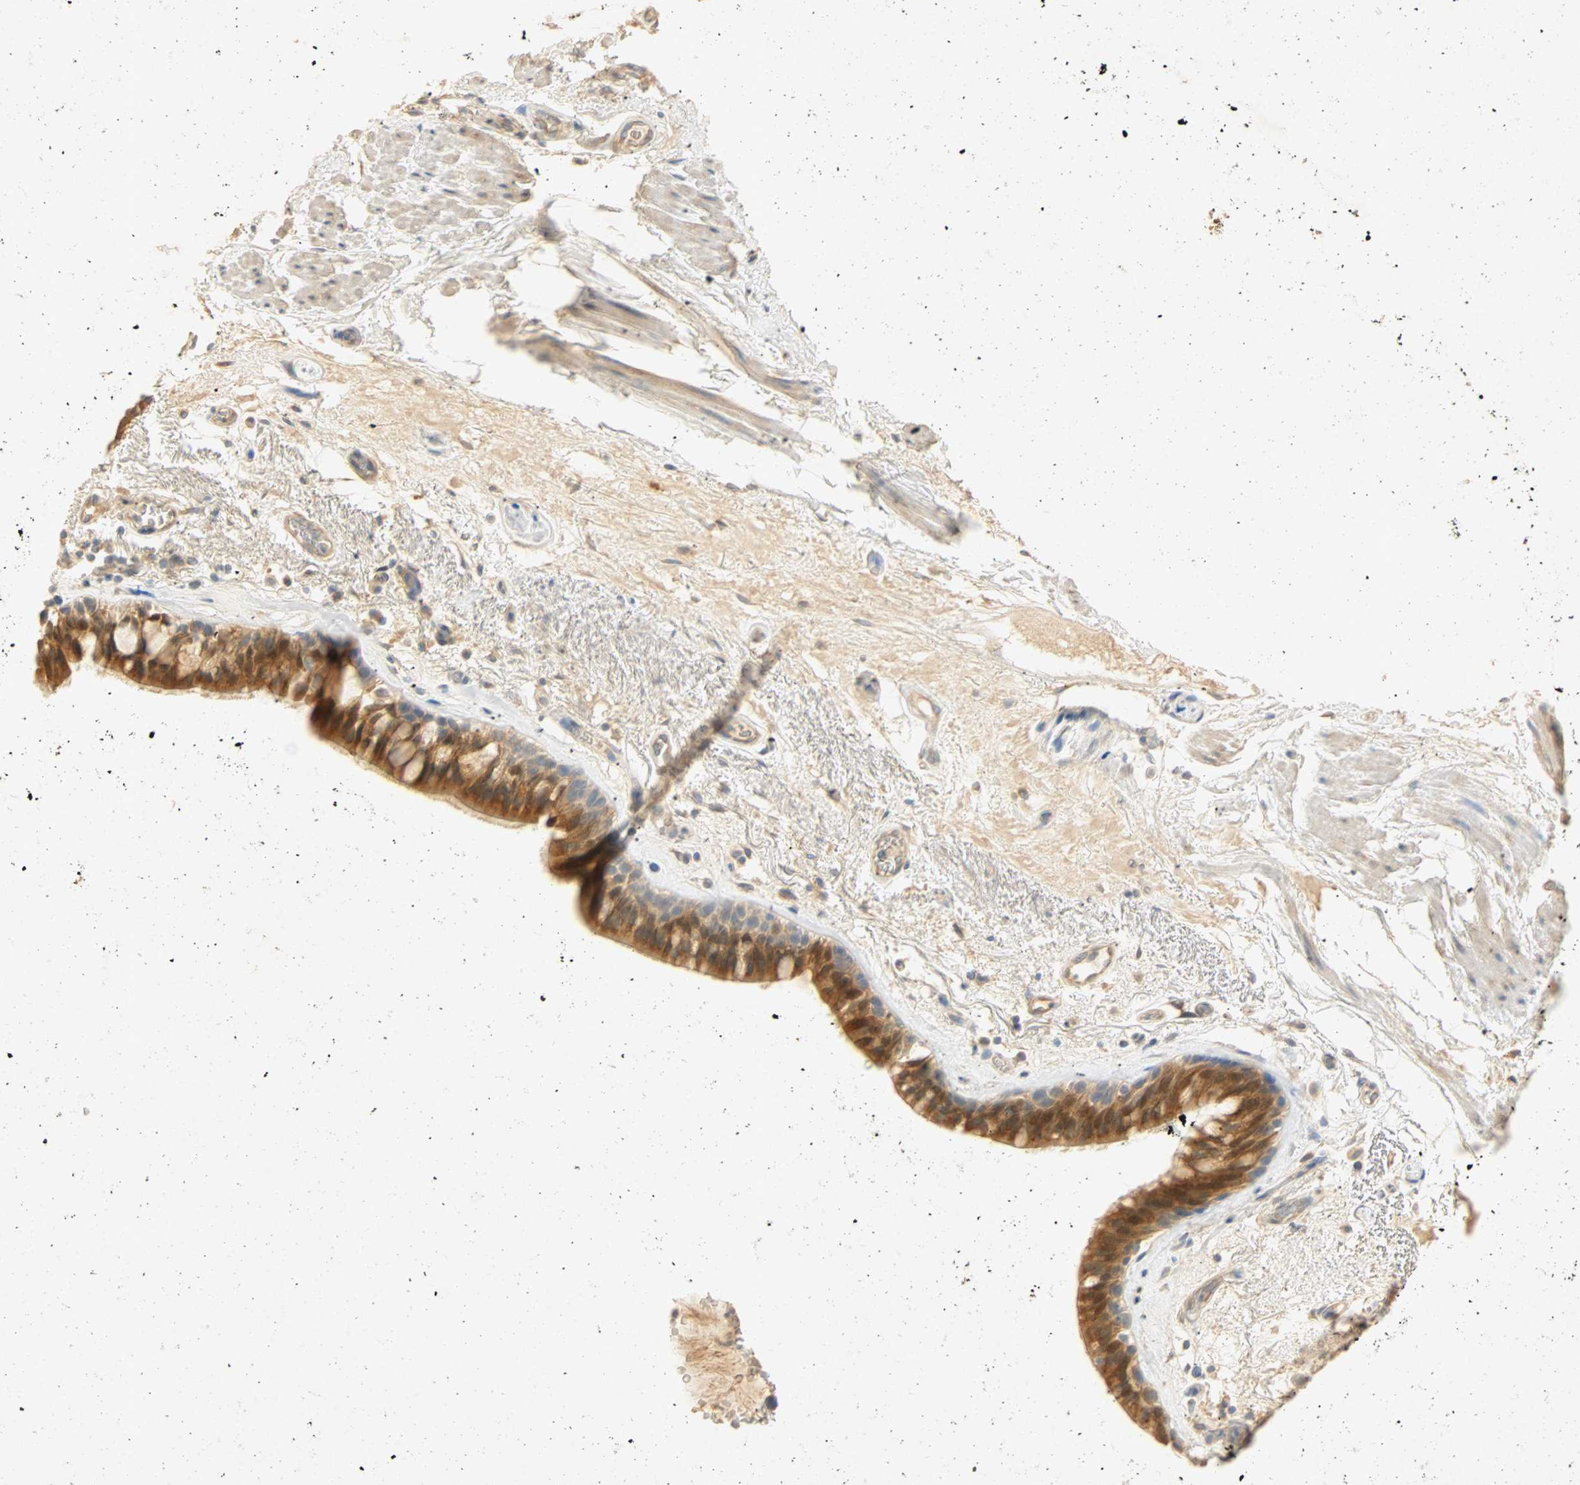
{"staining": {"intensity": "strong", "quantity": ">75%", "location": "cytoplasmic/membranous"}, "tissue": "bronchus", "cell_type": "Respiratory epithelial cells", "image_type": "normal", "snomed": [{"axis": "morphology", "description": "Normal tissue, NOS"}, {"axis": "topography", "description": "Bronchus"}], "caption": "This is a histology image of immunohistochemistry (IHC) staining of unremarkable bronchus, which shows strong expression in the cytoplasmic/membranous of respiratory epithelial cells.", "gene": "SELENBP1", "patient": {"sex": "male", "age": 66}}